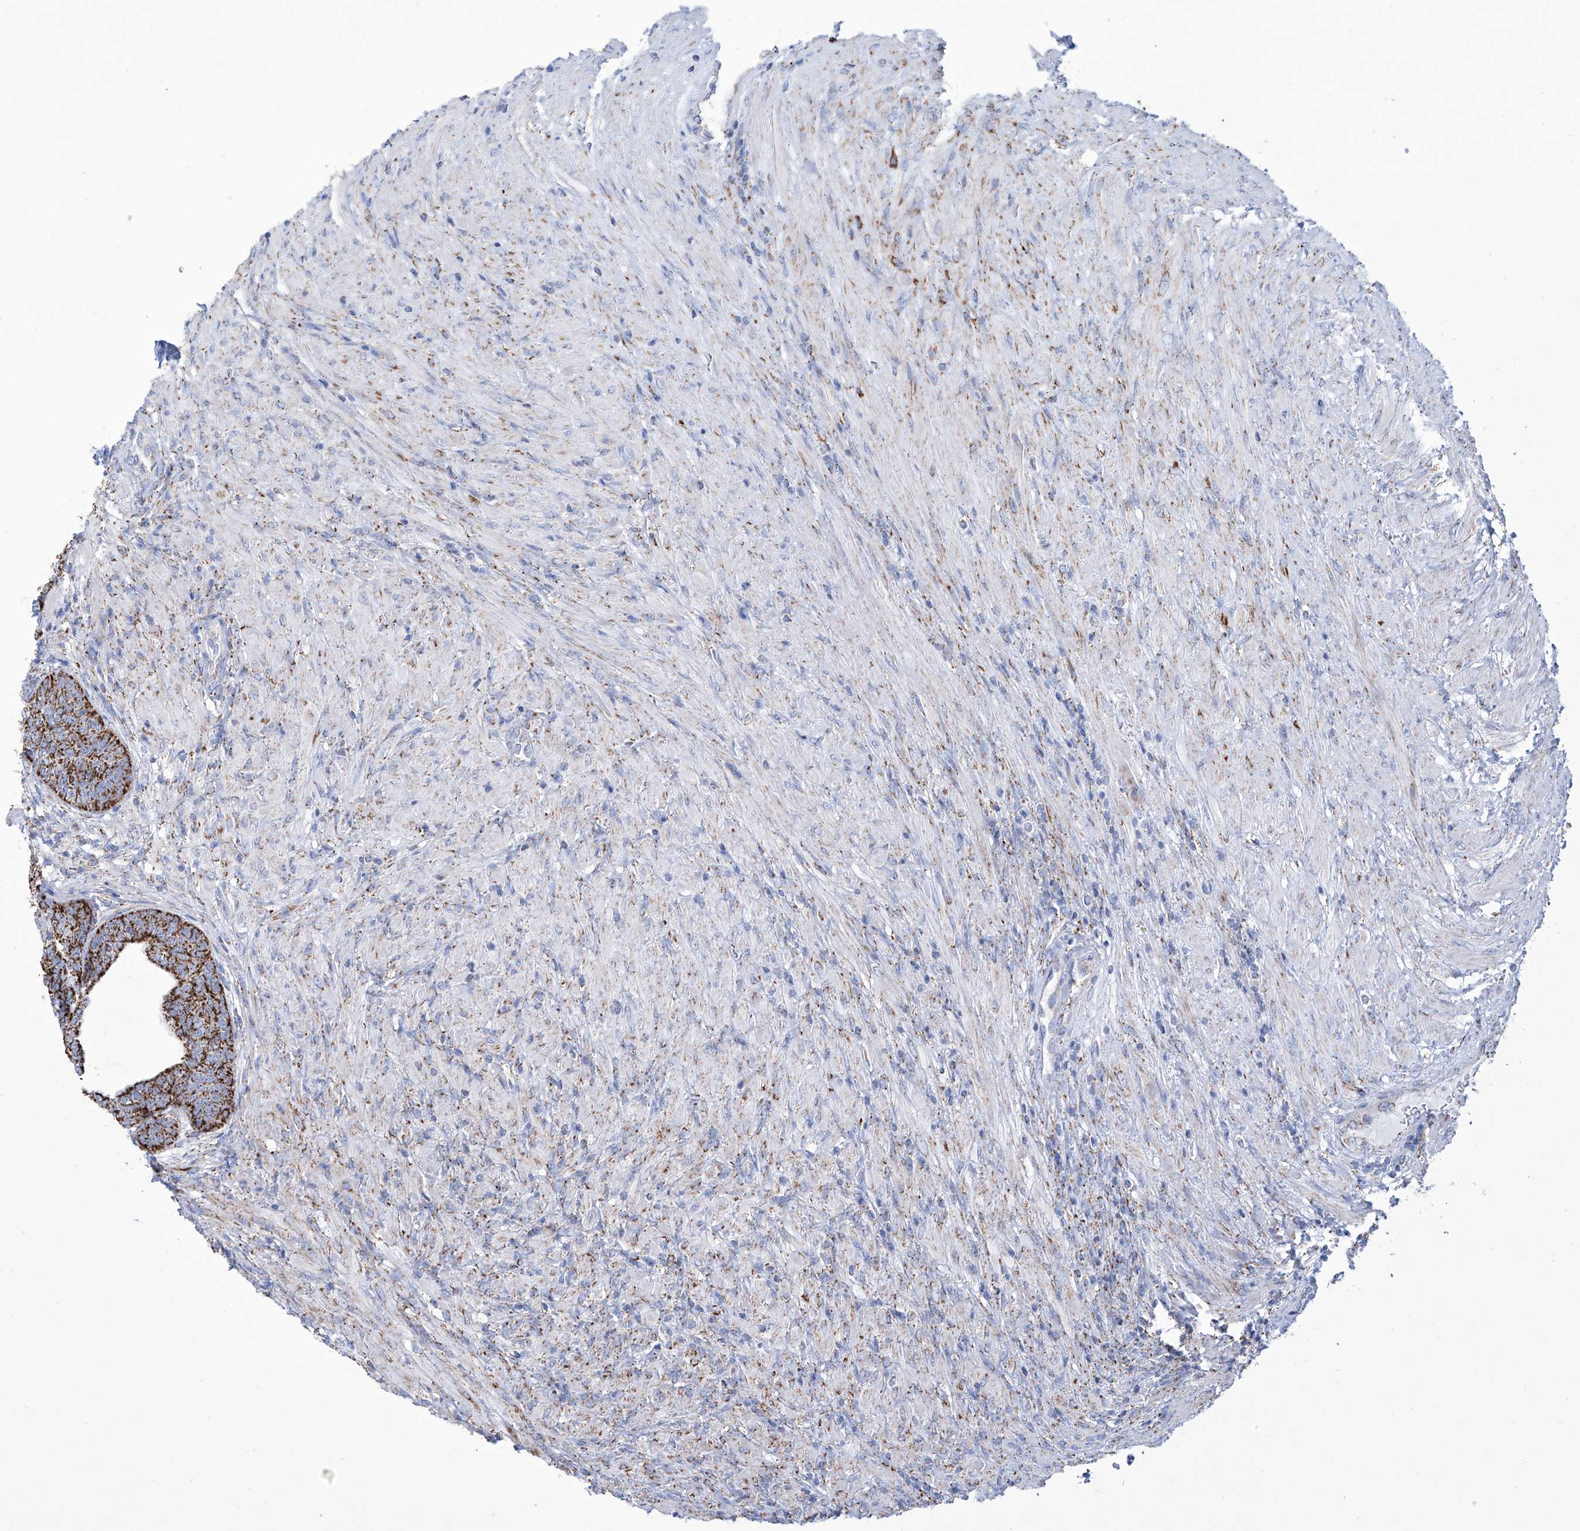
{"staining": {"intensity": "strong", "quantity": ">75%", "location": "cytoplasmic/membranous"}, "tissue": "prostate", "cell_type": "Glandular cells", "image_type": "normal", "snomed": [{"axis": "morphology", "description": "Normal tissue, NOS"}, {"axis": "topography", "description": "Prostate"}], "caption": "IHC (DAB) staining of normal prostate shows strong cytoplasmic/membranous protein staining in approximately >75% of glandular cells. The protein of interest is stained brown, and the nuclei are stained in blue (DAB (3,3'-diaminobenzidine) IHC with brightfield microscopy, high magnification).", "gene": "ALDH6A1", "patient": {"sex": "male", "age": 76}}